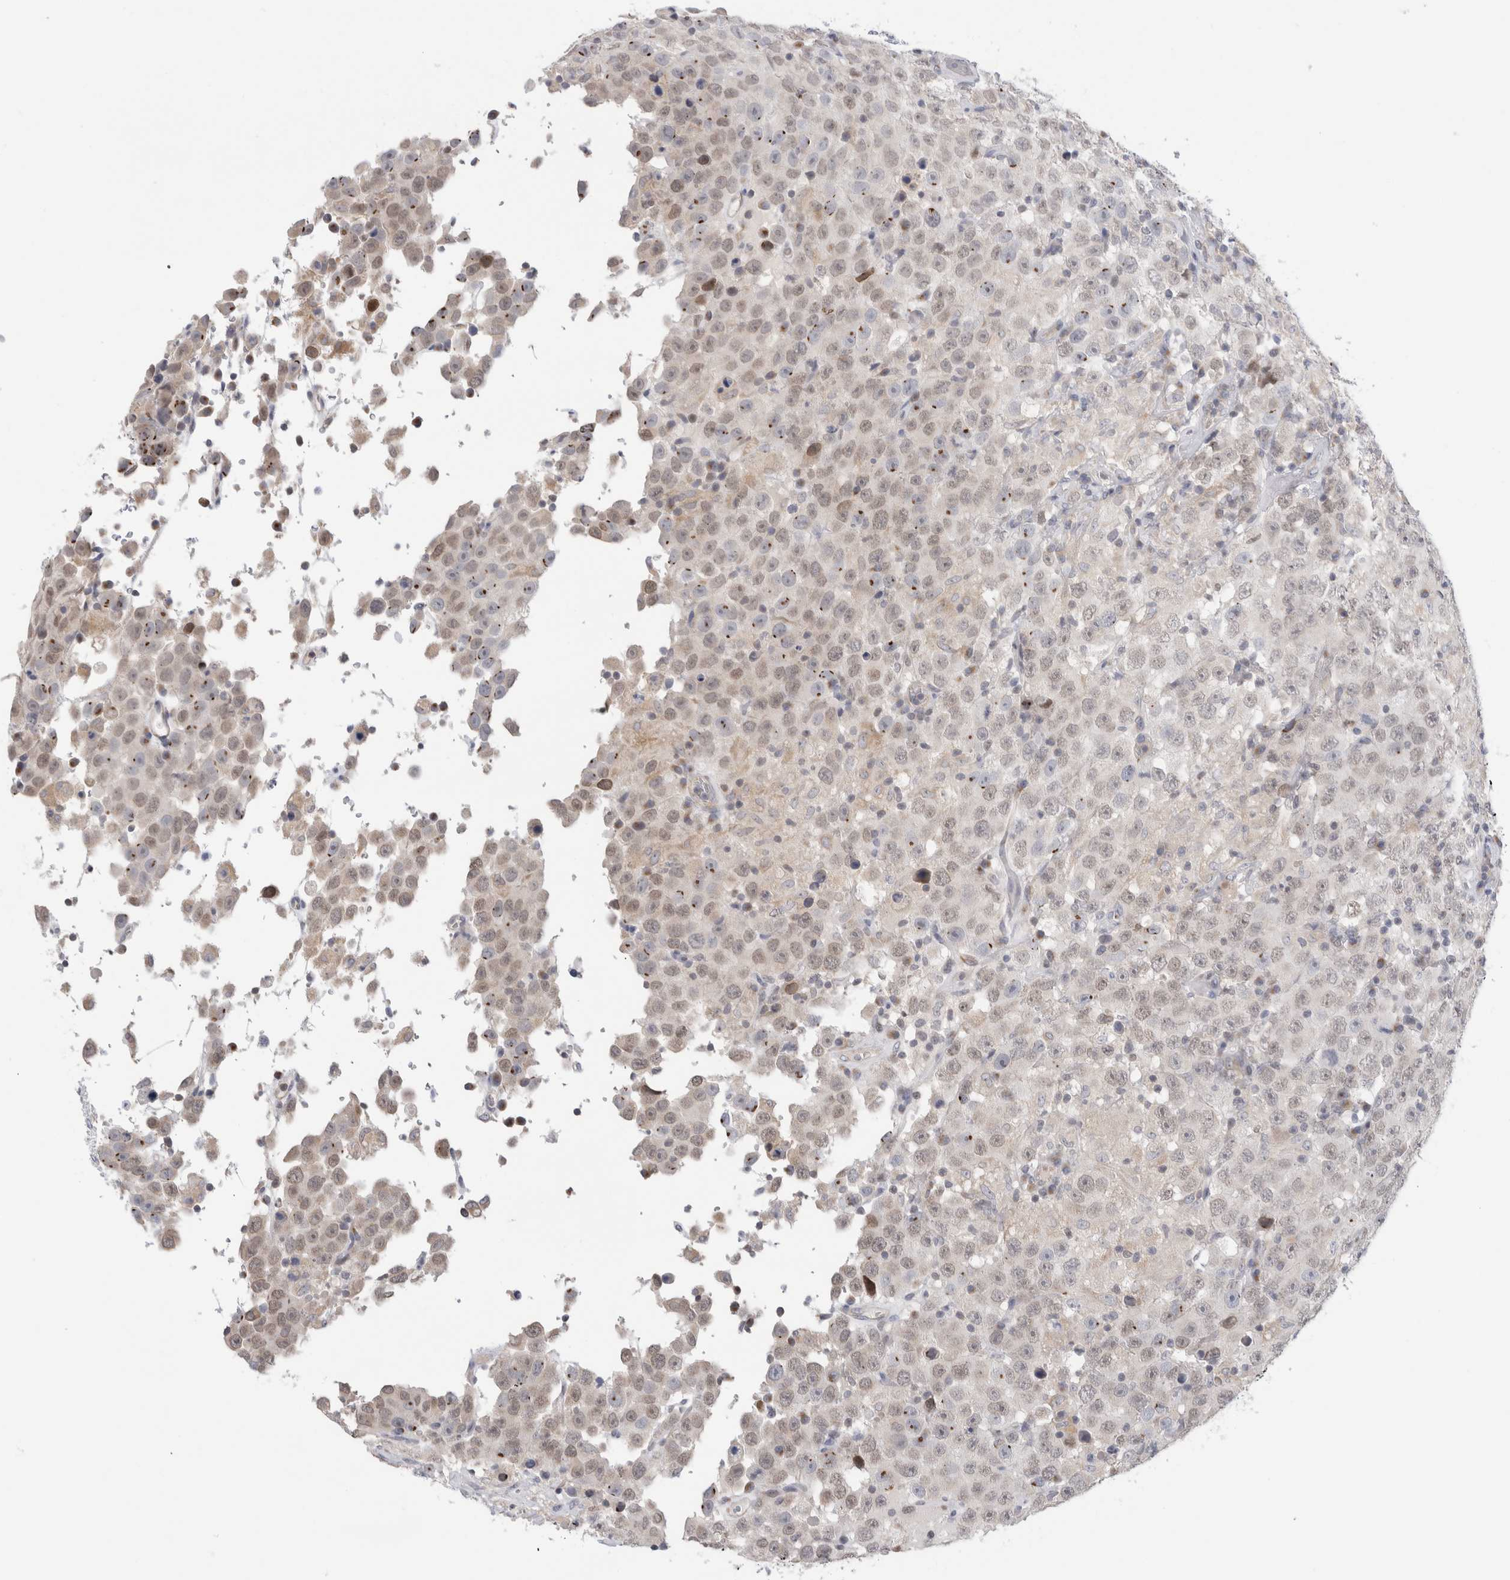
{"staining": {"intensity": "negative", "quantity": "none", "location": "none"}, "tissue": "testis cancer", "cell_type": "Tumor cells", "image_type": "cancer", "snomed": [{"axis": "morphology", "description": "Seminoma, NOS"}, {"axis": "topography", "description": "Testis"}], "caption": "Immunohistochemistry histopathology image of neoplastic tissue: human seminoma (testis) stained with DAB (3,3'-diaminobenzidine) shows no significant protein expression in tumor cells.", "gene": "SYTL5", "patient": {"sex": "male", "age": 41}}